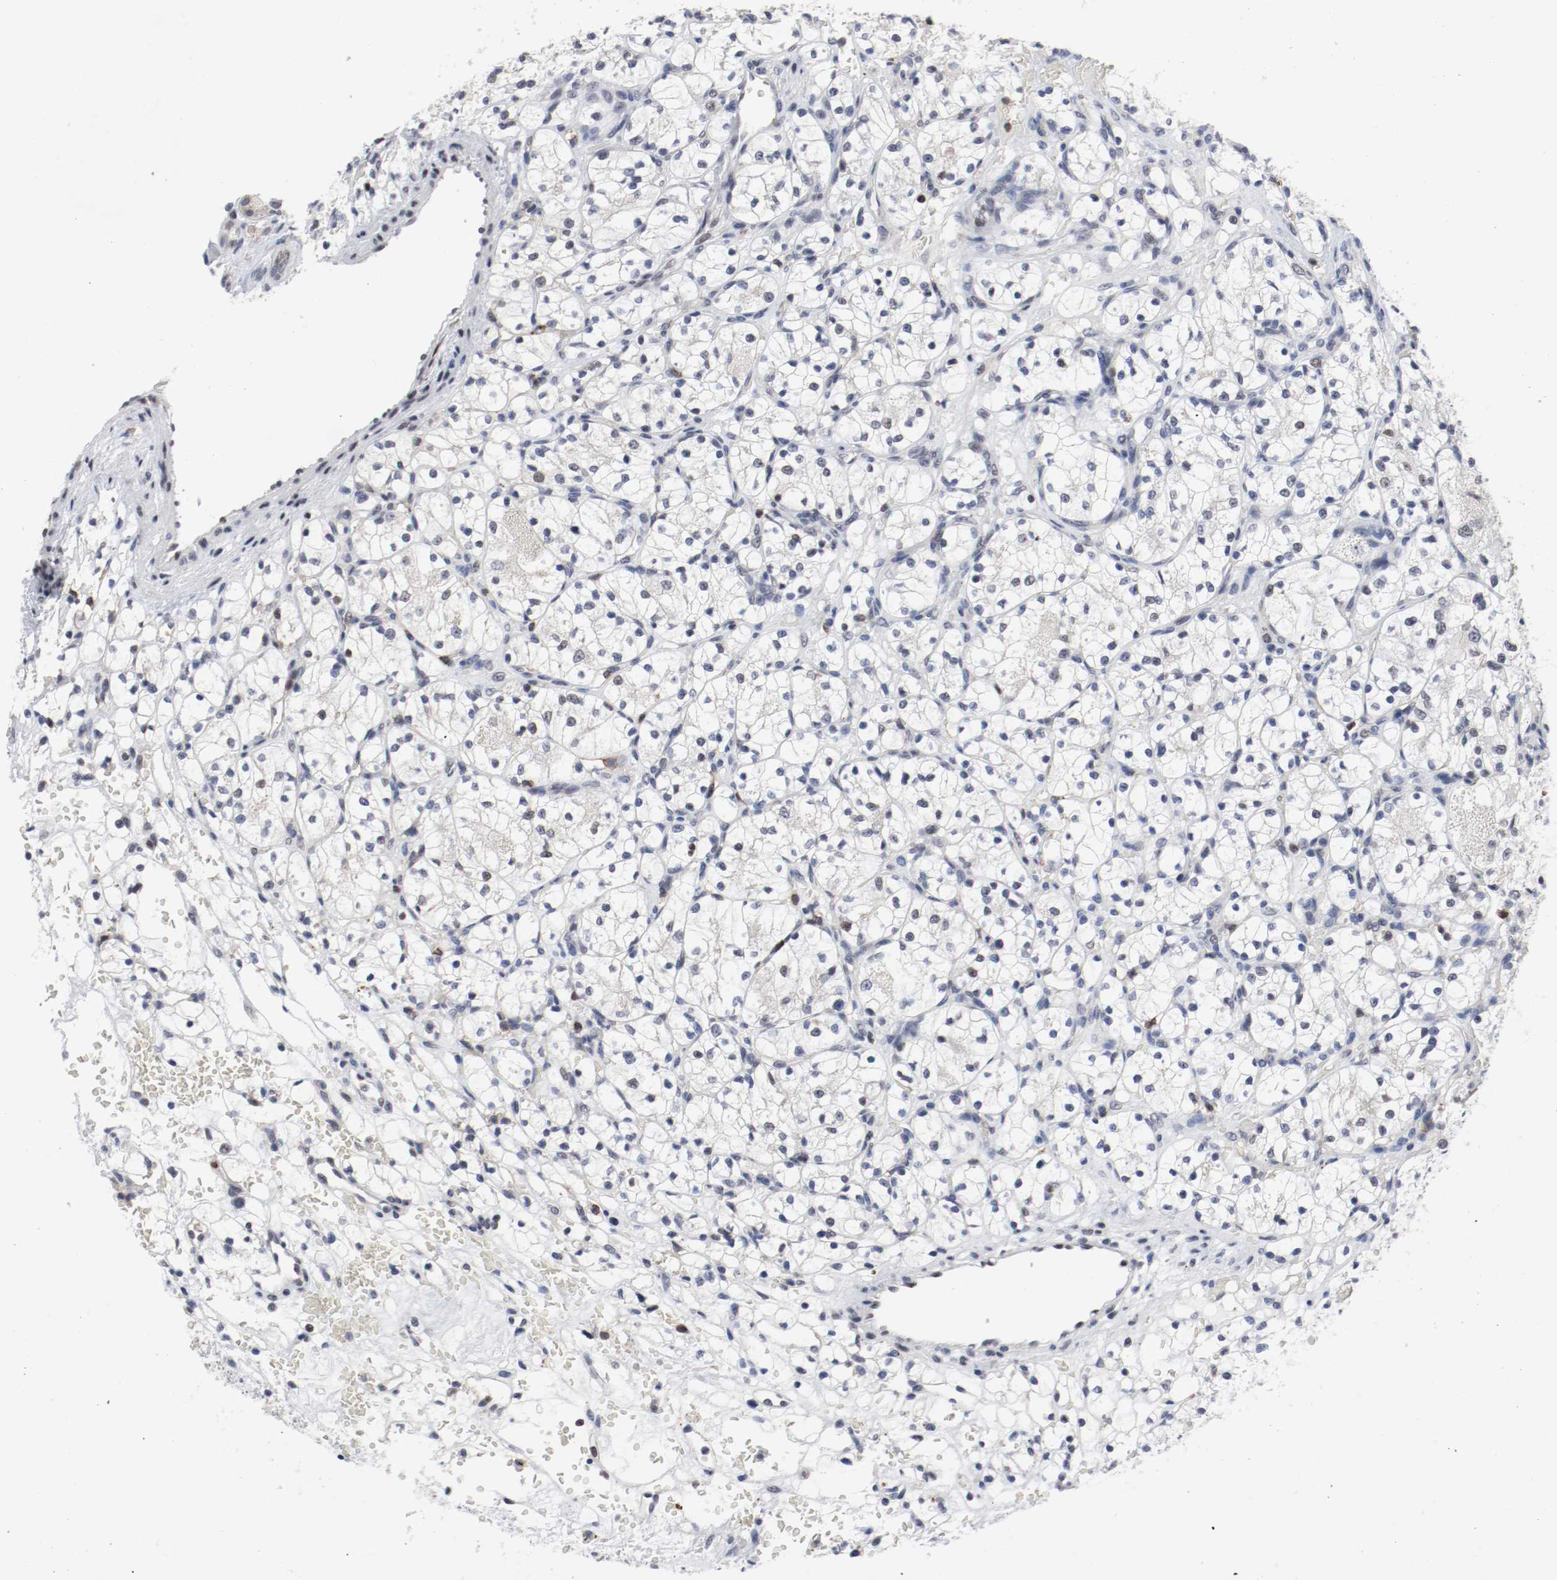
{"staining": {"intensity": "negative", "quantity": "none", "location": "none"}, "tissue": "renal cancer", "cell_type": "Tumor cells", "image_type": "cancer", "snomed": [{"axis": "morphology", "description": "Adenocarcinoma, NOS"}, {"axis": "topography", "description": "Kidney"}], "caption": "Immunohistochemistry of human renal cancer (adenocarcinoma) demonstrates no staining in tumor cells.", "gene": "JUND", "patient": {"sex": "female", "age": 60}}